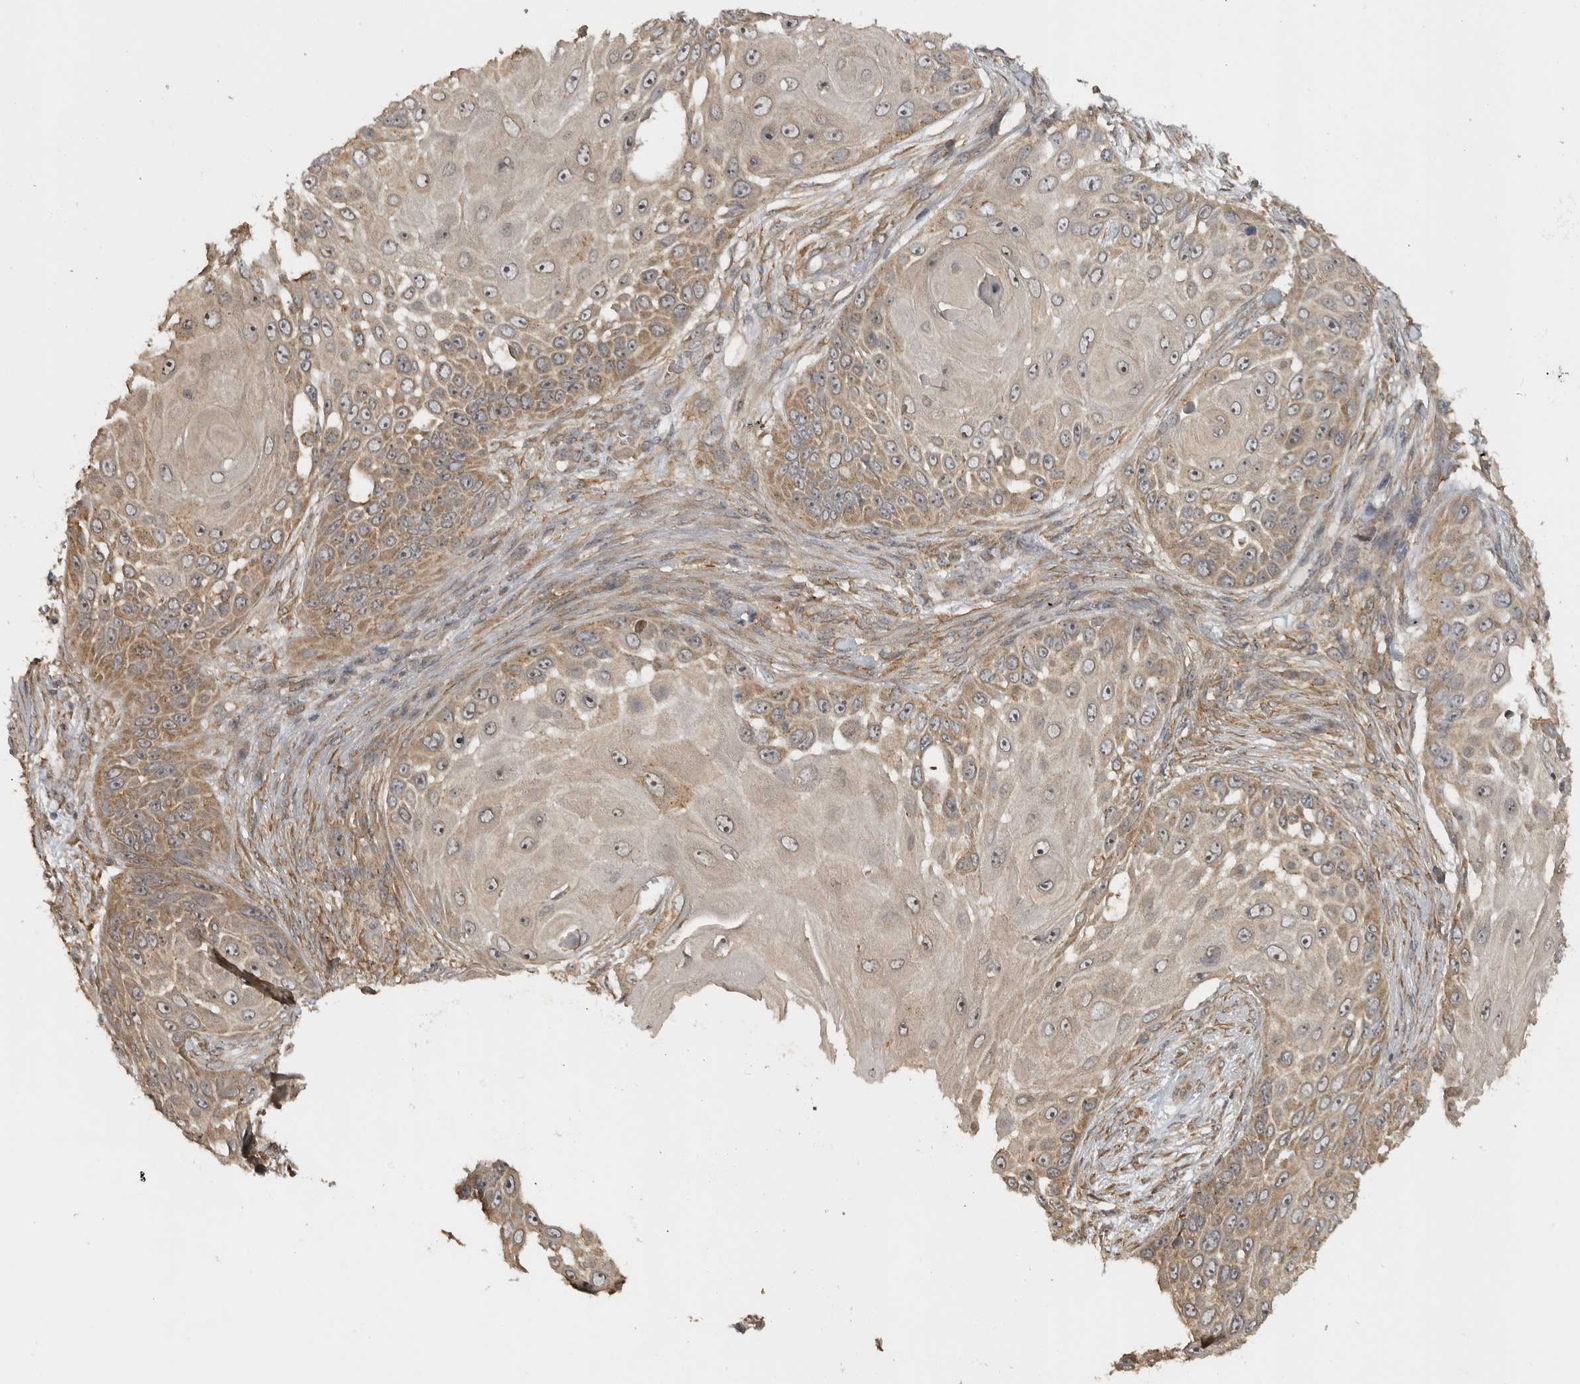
{"staining": {"intensity": "moderate", "quantity": ">75%", "location": "cytoplasmic/membranous,nuclear"}, "tissue": "skin cancer", "cell_type": "Tumor cells", "image_type": "cancer", "snomed": [{"axis": "morphology", "description": "Squamous cell carcinoma, NOS"}, {"axis": "topography", "description": "Skin"}], "caption": "Immunohistochemistry of human skin cancer shows medium levels of moderate cytoplasmic/membranous and nuclear expression in approximately >75% of tumor cells.", "gene": "LLGL1", "patient": {"sex": "female", "age": 44}}